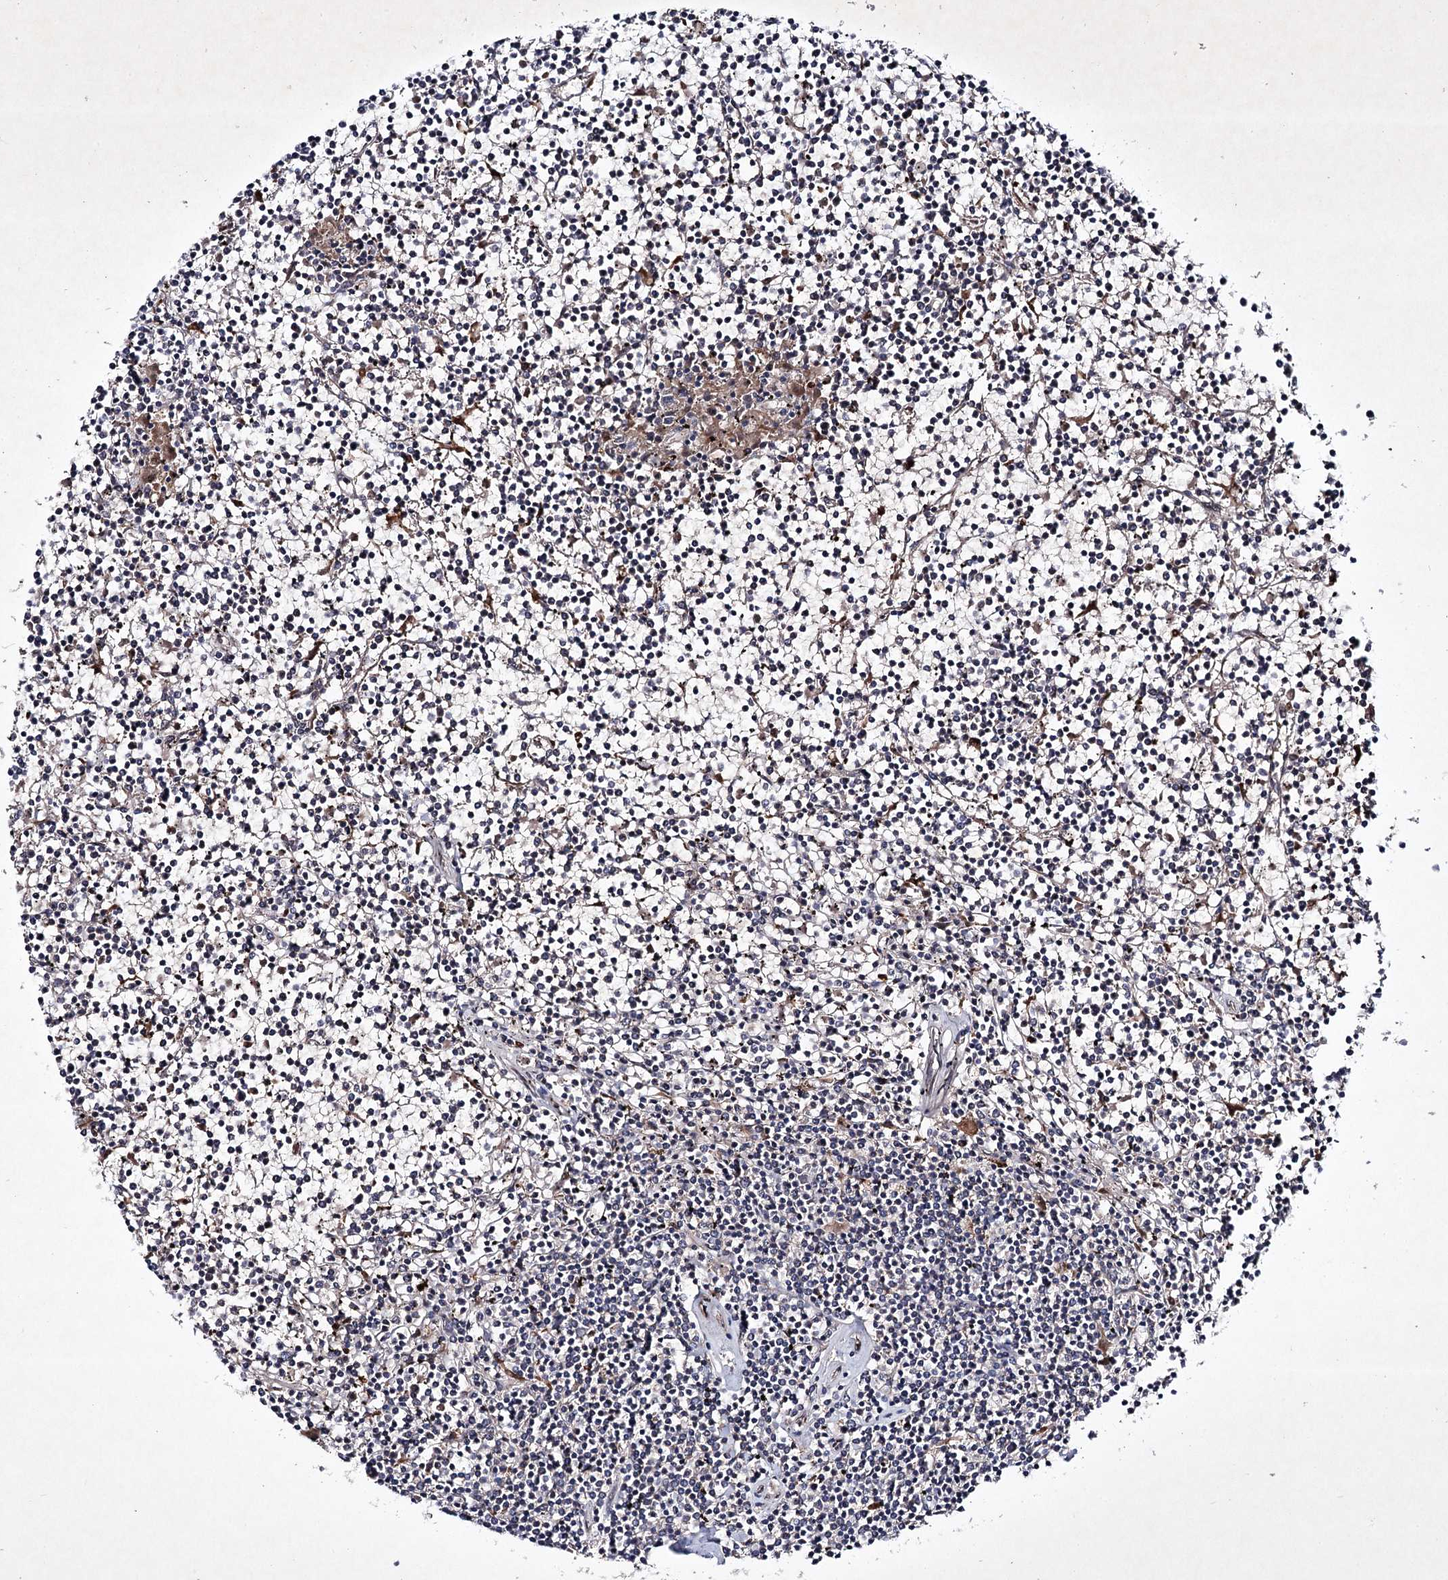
{"staining": {"intensity": "negative", "quantity": "none", "location": "none"}, "tissue": "lymphoma", "cell_type": "Tumor cells", "image_type": "cancer", "snomed": [{"axis": "morphology", "description": "Malignant lymphoma, non-Hodgkin's type, Low grade"}, {"axis": "topography", "description": "Spleen"}], "caption": "DAB (3,3'-diaminobenzidine) immunohistochemical staining of human low-grade malignant lymphoma, non-Hodgkin's type demonstrates no significant staining in tumor cells.", "gene": "ALG9", "patient": {"sex": "female", "age": 19}}